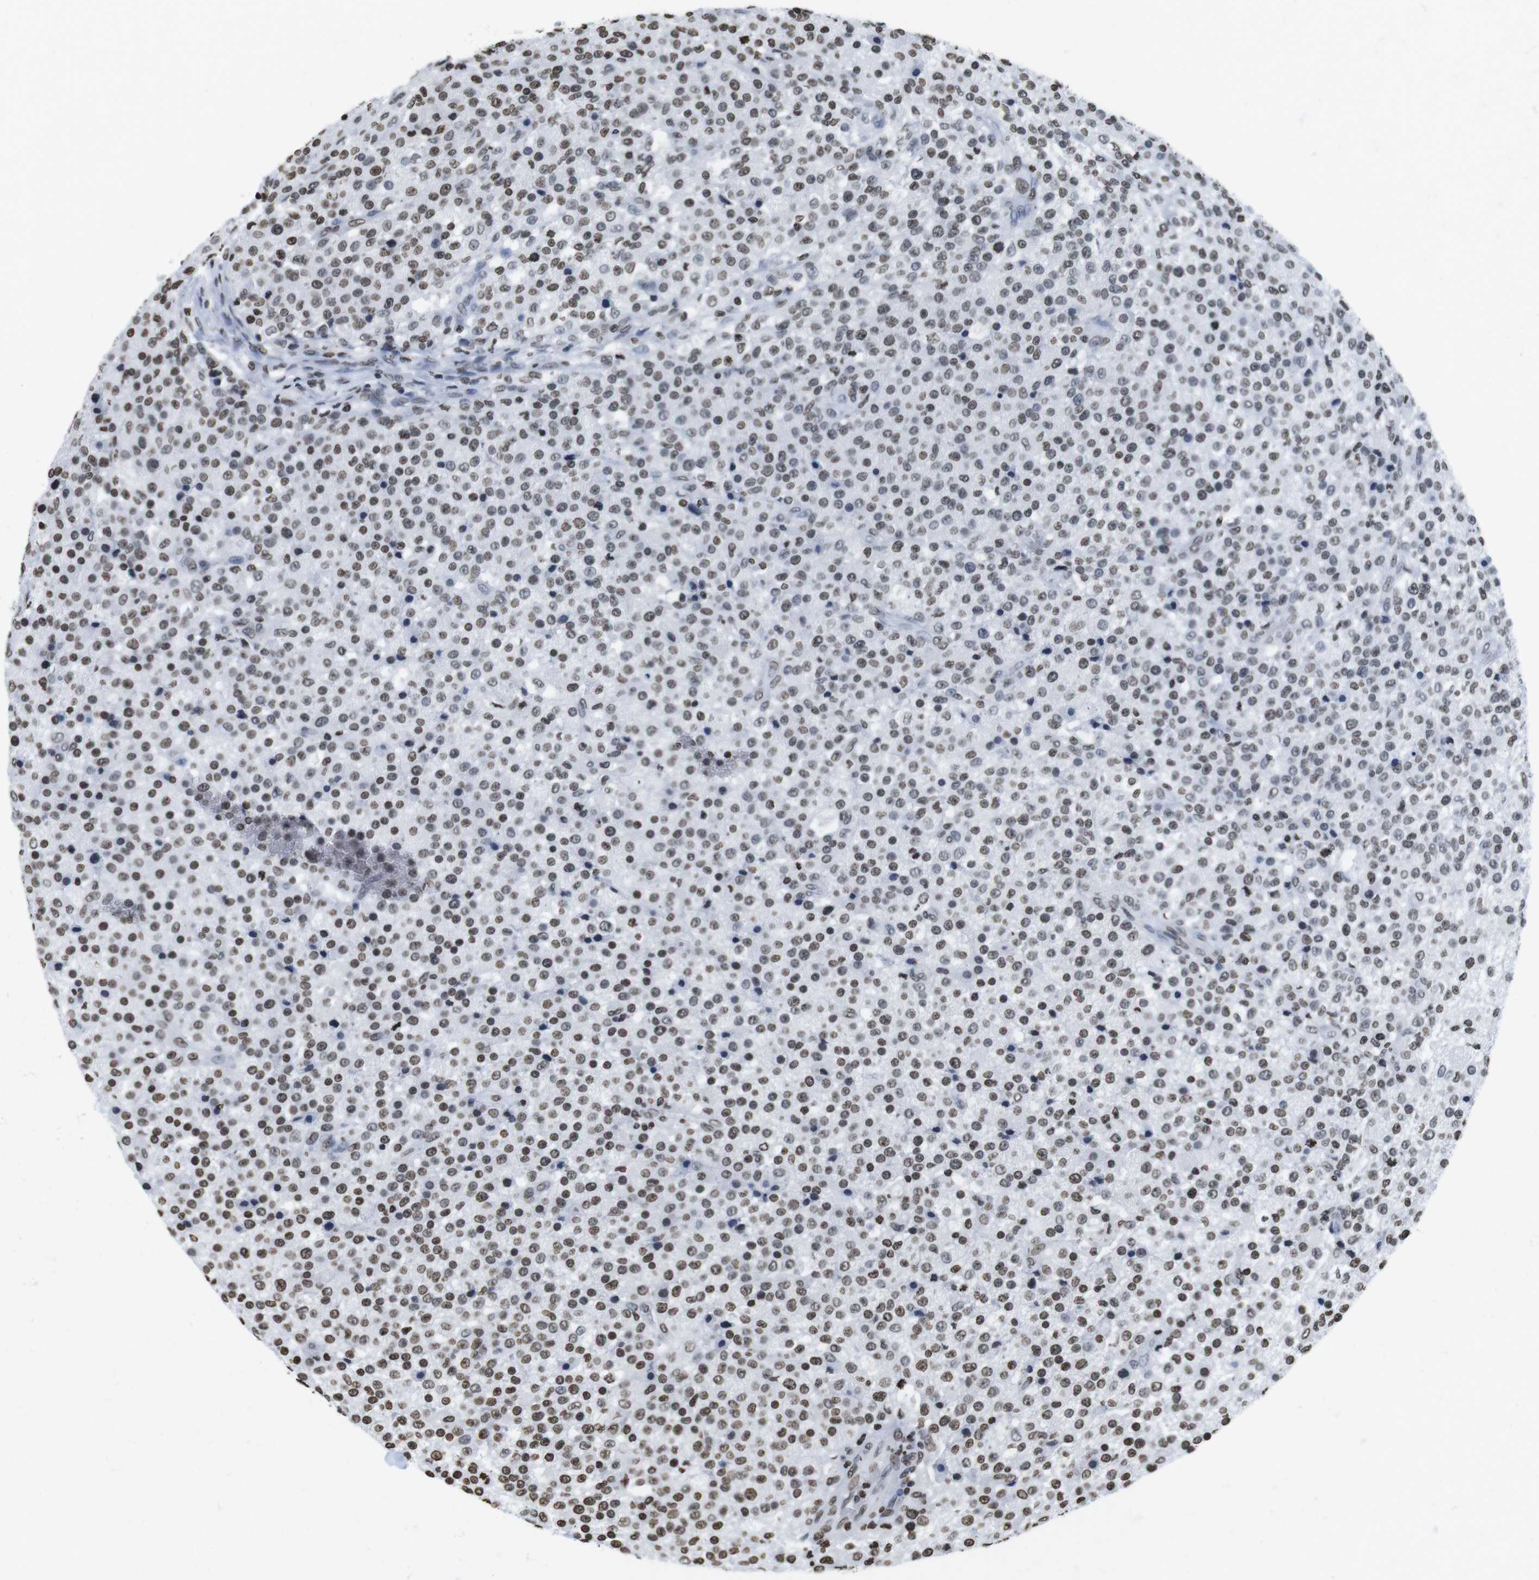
{"staining": {"intensity": "moderate", "quantity": "25%-75%", "location": "nuclear"}, "tissue": "testis cancer", "cell_type": "Tumor cells", "image_type": "cancer", "snomed": [{"axis": "morphology", "description": "Seminoma, NOS"}, {"axis": "topography", "description": "Testis"}], "caption": "Human seminoma (testis) stained with a protein marker demonstrates moderate staining in tumor cells.", "gene": "BSX", "patient": {"sex": "male", "age": 59}}